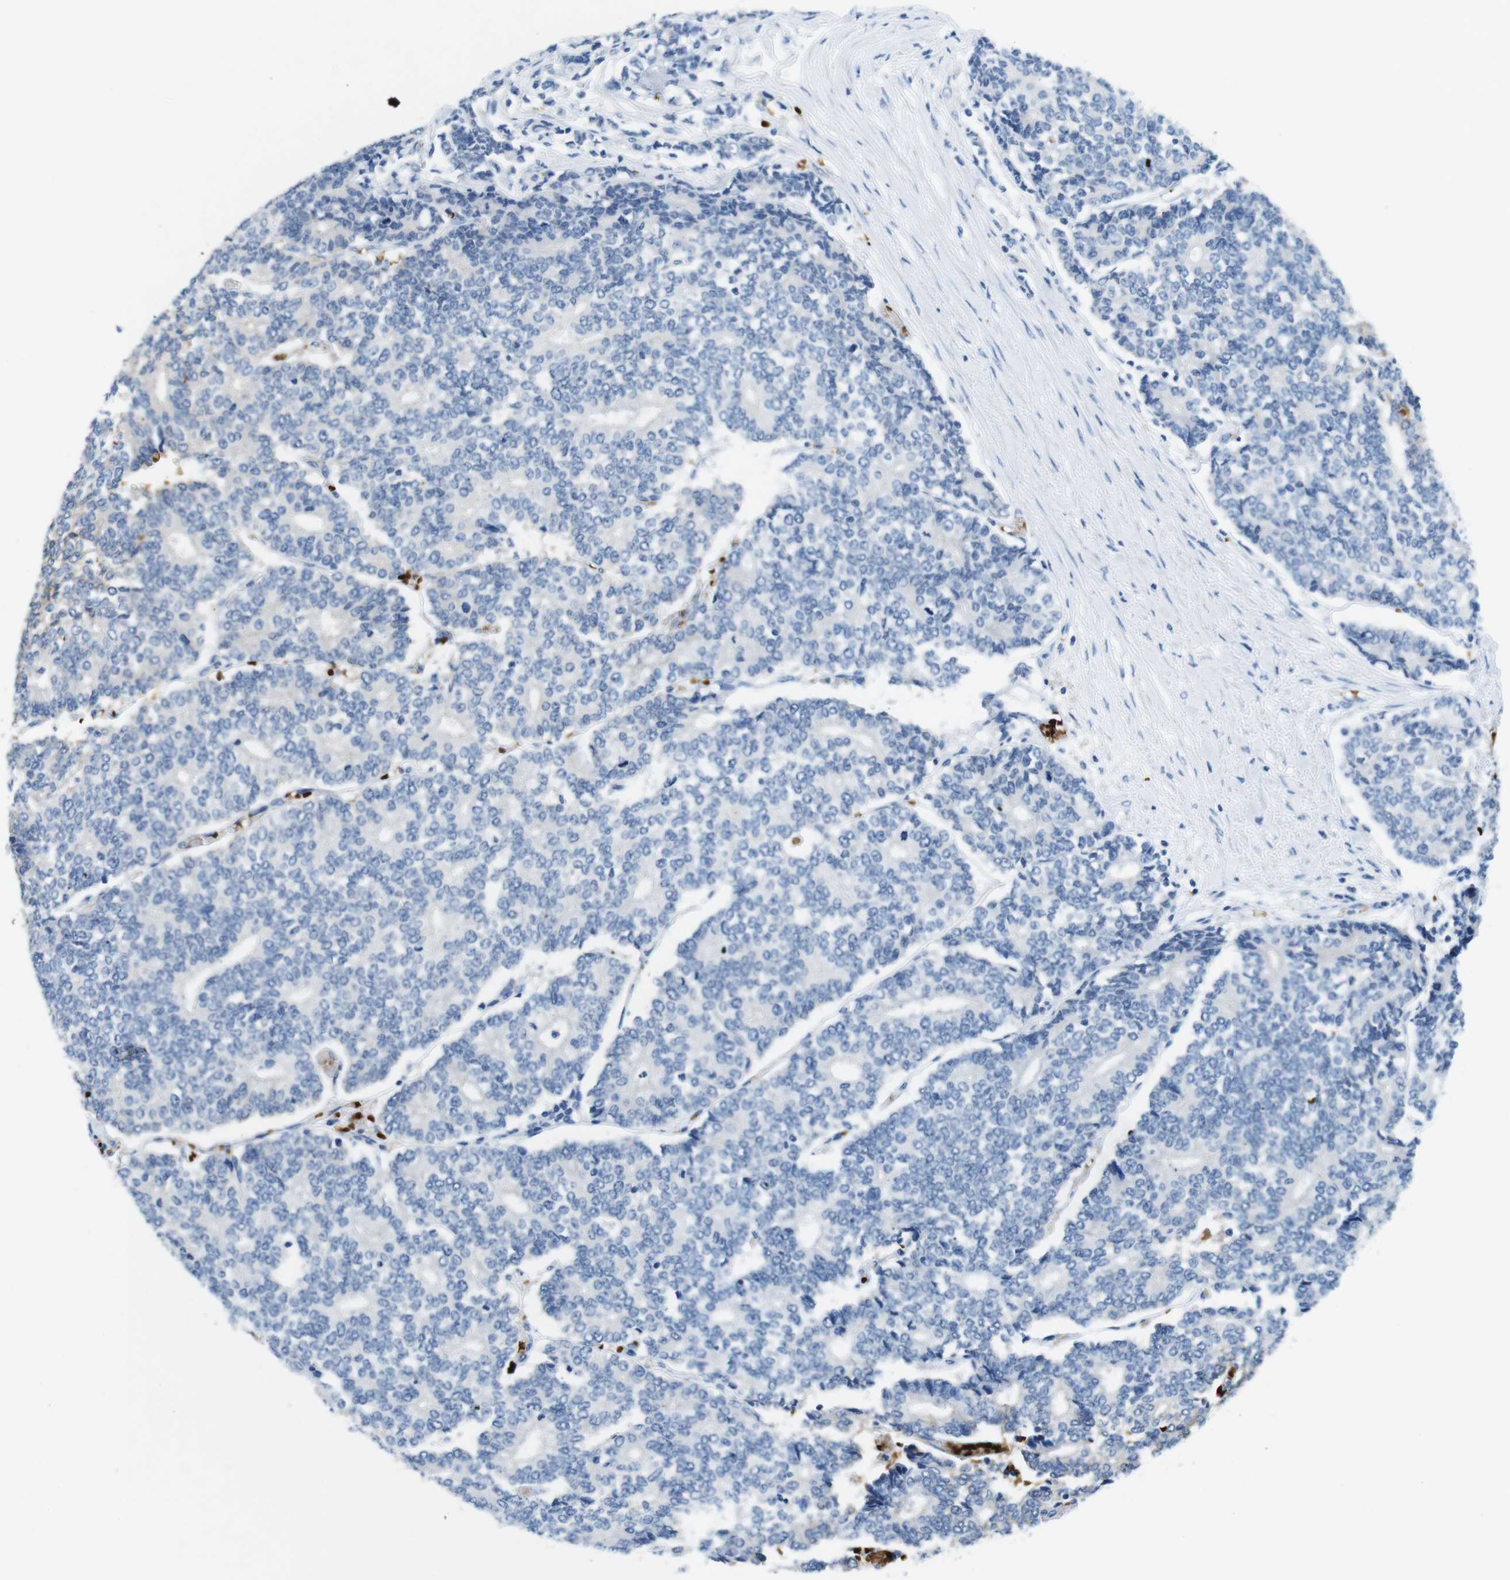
{"staining": {"intensity": "negative", "quantity": "none", "location": "none"}, "tissue": "prostate cancer", "cell_type": "Tumor cells", "image_type": "cancer", "snomed": [{"axis": "morphology", "description": "Normal tissue, NOS"}, {"axis": "morphology", "description": "Adenocarcinoma, High grade"}, {"axis": "topography", "description": "Prostate"}, {"axis": "topography", "description": "Seminal veicle"}], "caption": "There is no significant staining in tumor cells of high-grade adenocarcinoma (prostate). (DAB (3,3'-diaminobenzidine) immunohistochemistry (IHC) with hematoxylin counter stain).", "gene": "TFAP2C", "patient": {"sex": "male", "age": 55}}